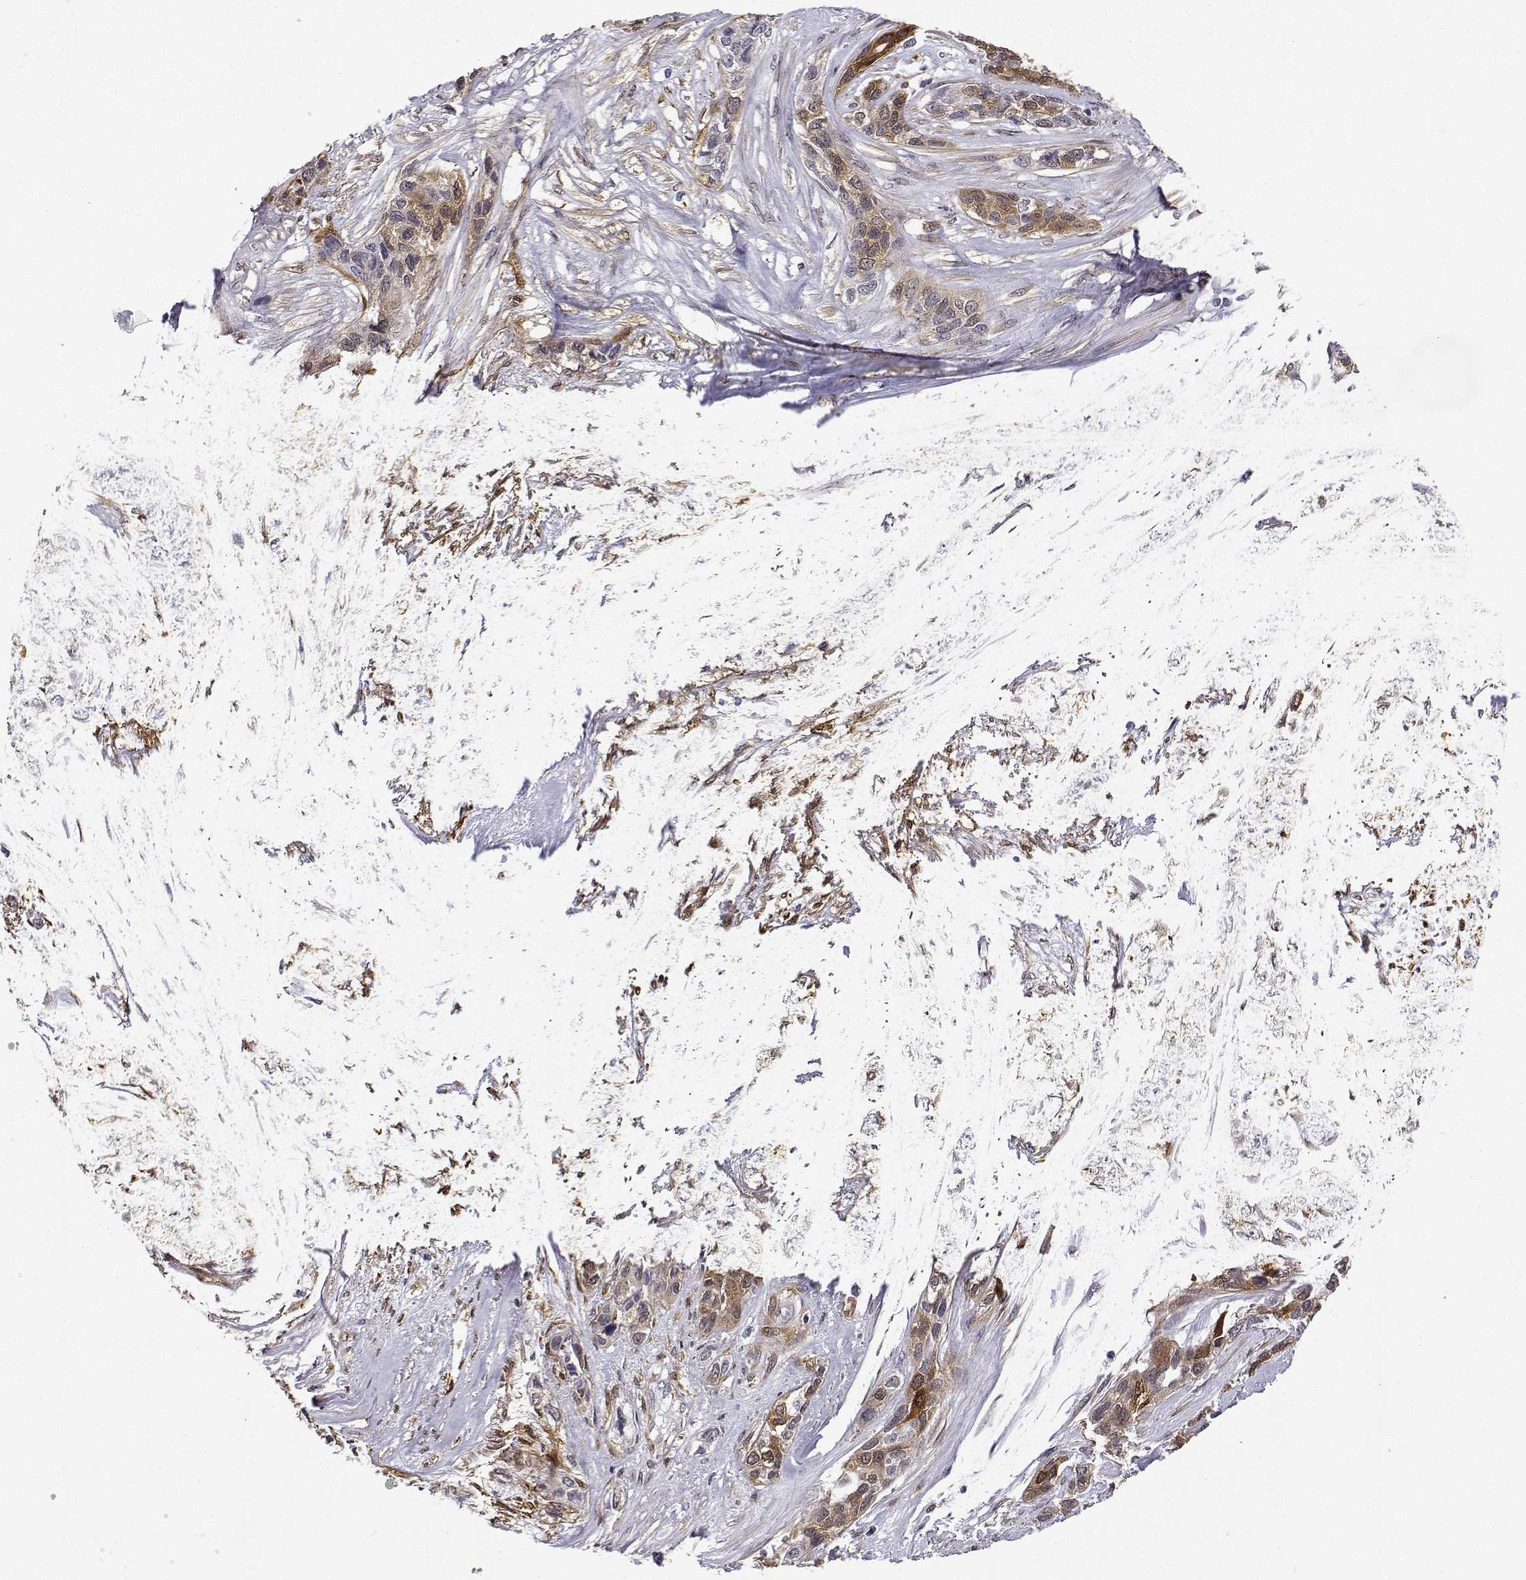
{"staining": {"intensity": "moderate", "quantity": "25%-75%", "location": "cytoplasmic/membranous"}, "tissue": "lung cancer", "cell_type": "Tumor cells", "image_type": "cancer", "snomed": [{"axis": "morphology", "description": "Squamous cell carcinoma, NOS"}, {"axis": "topography", "description": "Lung"}], "caption": "Protein expression analysis of human lung cancer (squamous cell carcinoma) reveals moderate cytoplasmic/membranous staining in approximately 25%-75% of tumor cells. (brown staining indicates protein expression, while blue staining denotes nuclei).", "gene": "PHGDH", "patient": {"sex": "female", "age": 70}}